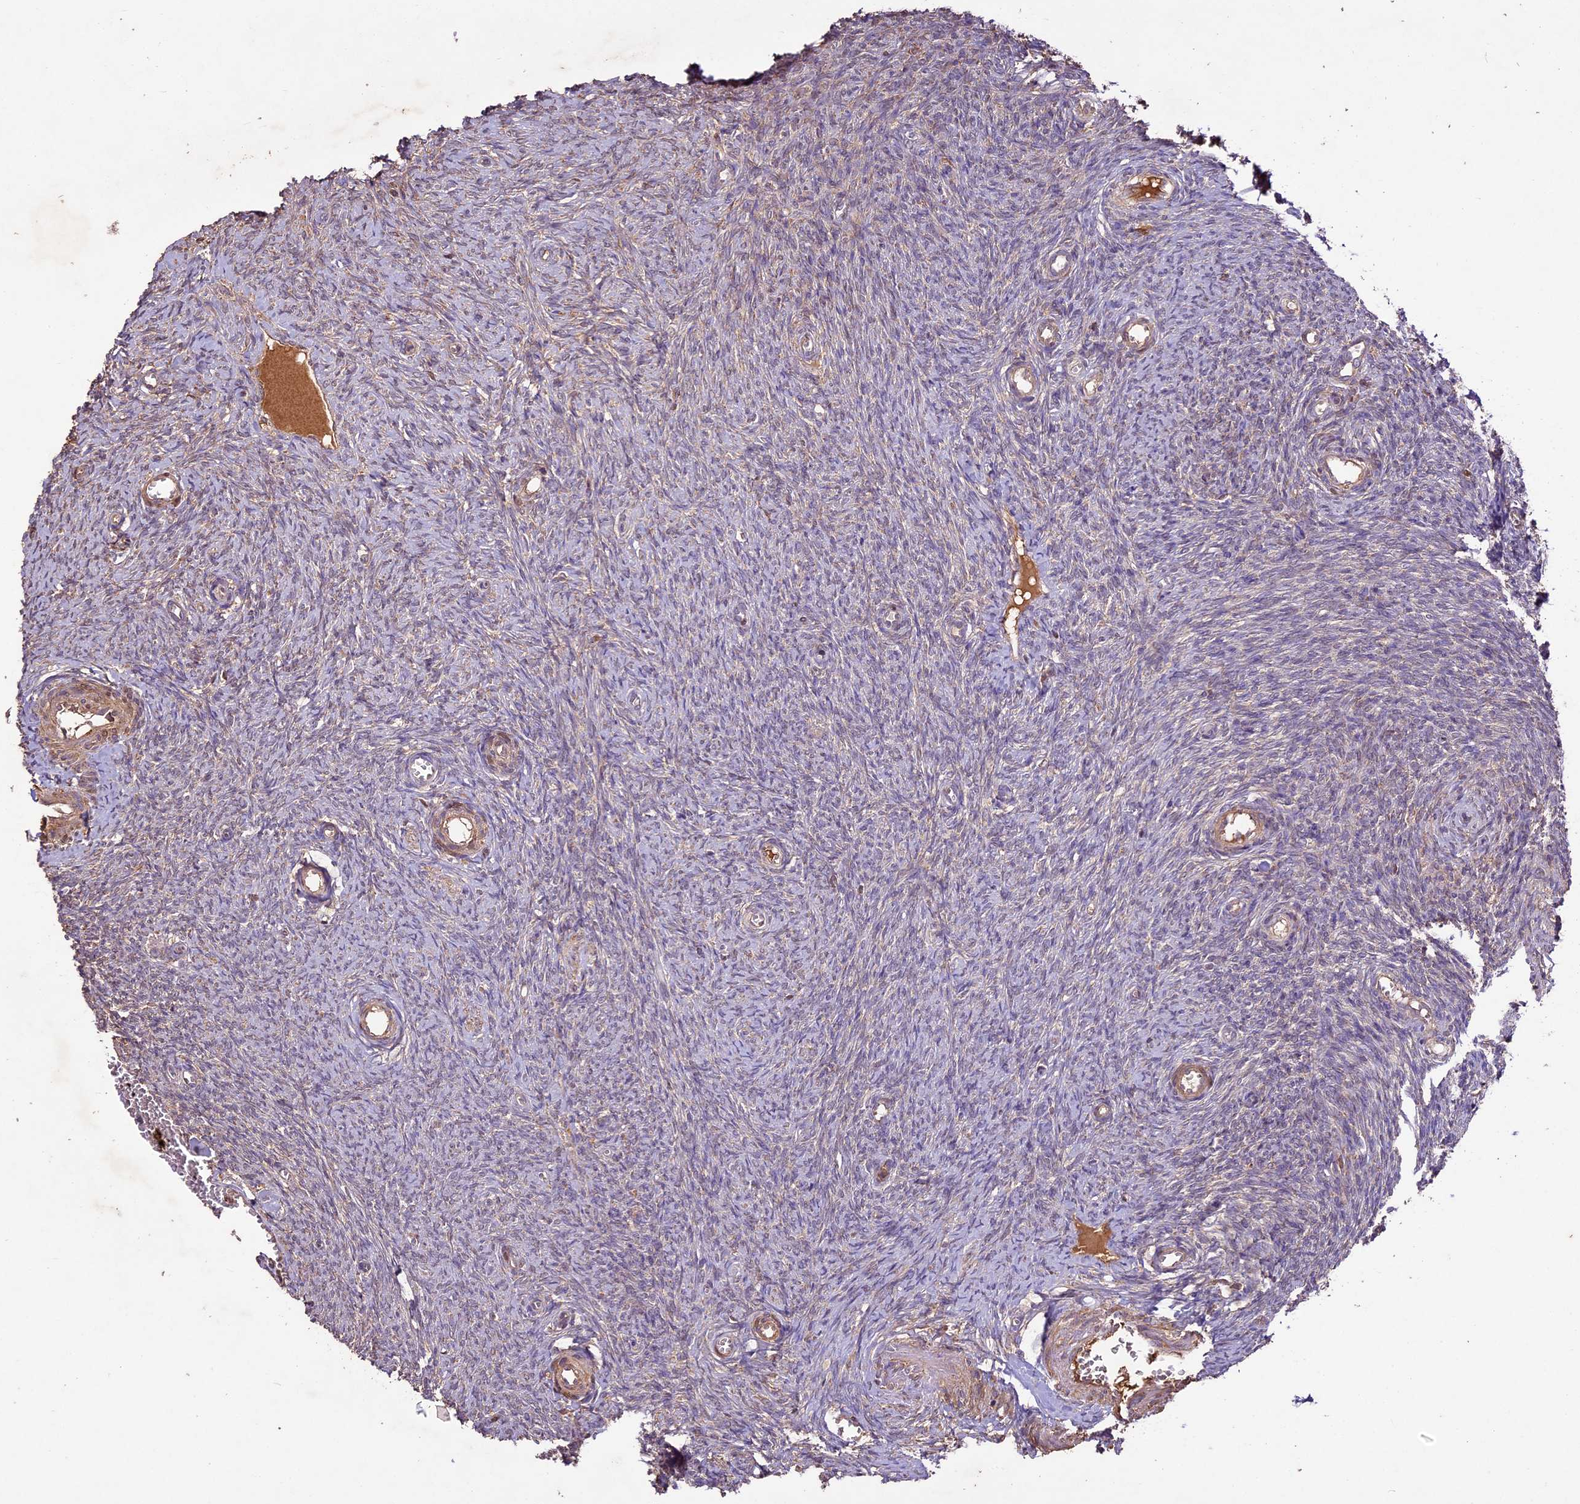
{"staining": {"intensity": "moderate", "quantity": "<25%", "location": "cytoplasmic/membranous"}, "tissue": "ovary", "cell_type": "Ovarian stroma cells", "image_type": "normal", "snomed": [{"axis": "morphology", "description": "Normal tissue, NOS"}, {"axis": "topography", "description": "Ovary"}], "caption": "Brown immunohistochemical staining in unremarkable human ovary reveals moderate cytoplasmic/membranous expression in approximately <25% of ovarian stroma cells.", "gene": "CRLF1", "patient": {"sex": "female", "age": 44}}